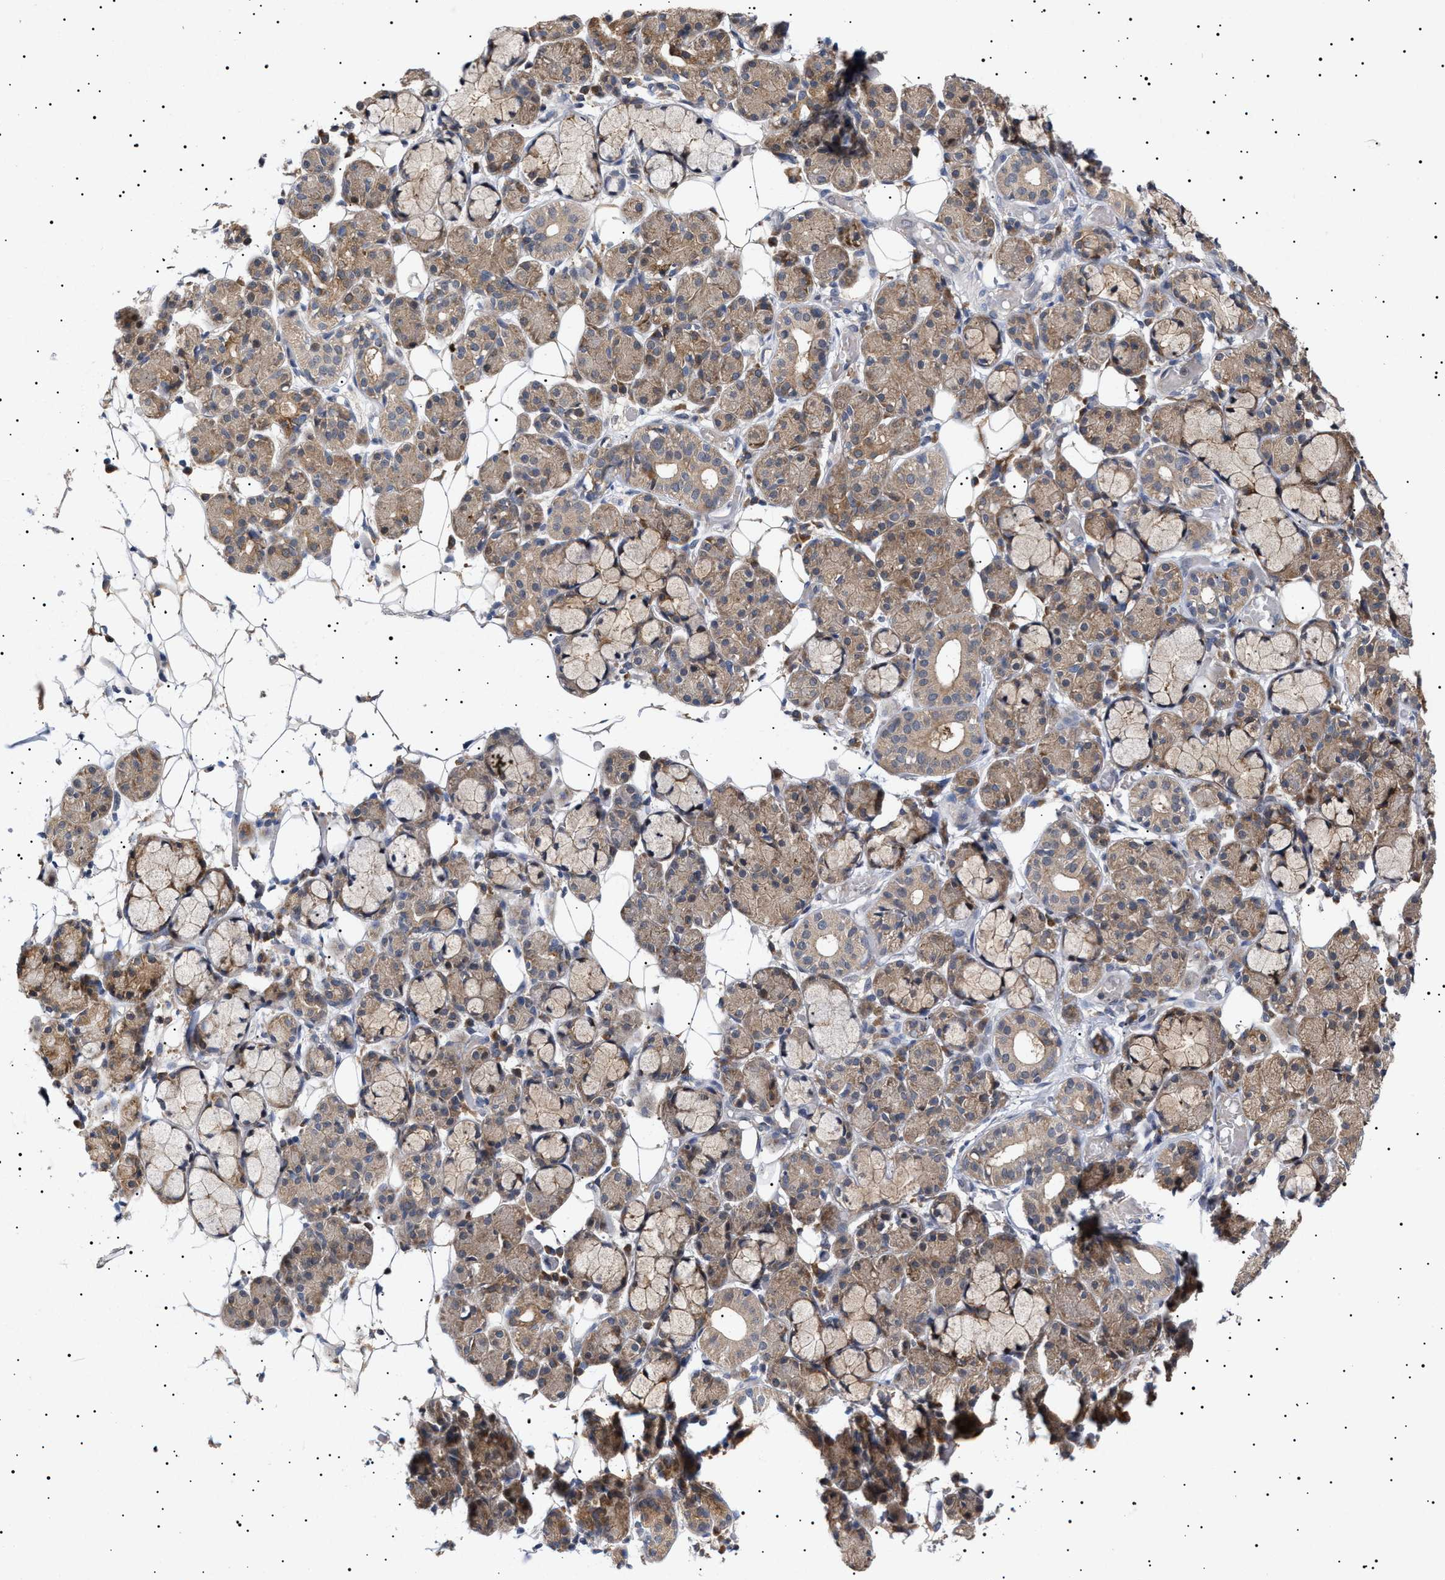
{"staining": {"intensity": "moderate", "quantity": ">75%", "location": "cytoplasmic/membranous"}, "tissue": "salivary gland", "cell_type": "Glandular cells", "image_type": "normal", "snomed": [{"axis": "morphology", "description": "Normal tissue, NOS"}, {"axis": "topography", "description": "Salivary gland"}], "caption": "Glandular cells display medium levels of moderate cytoplasmic/membranous expression in about >75% of cells in benign human salivary gland.", "gene": "NPLOC4", "patient": {"sex": "male", "age": 63}}